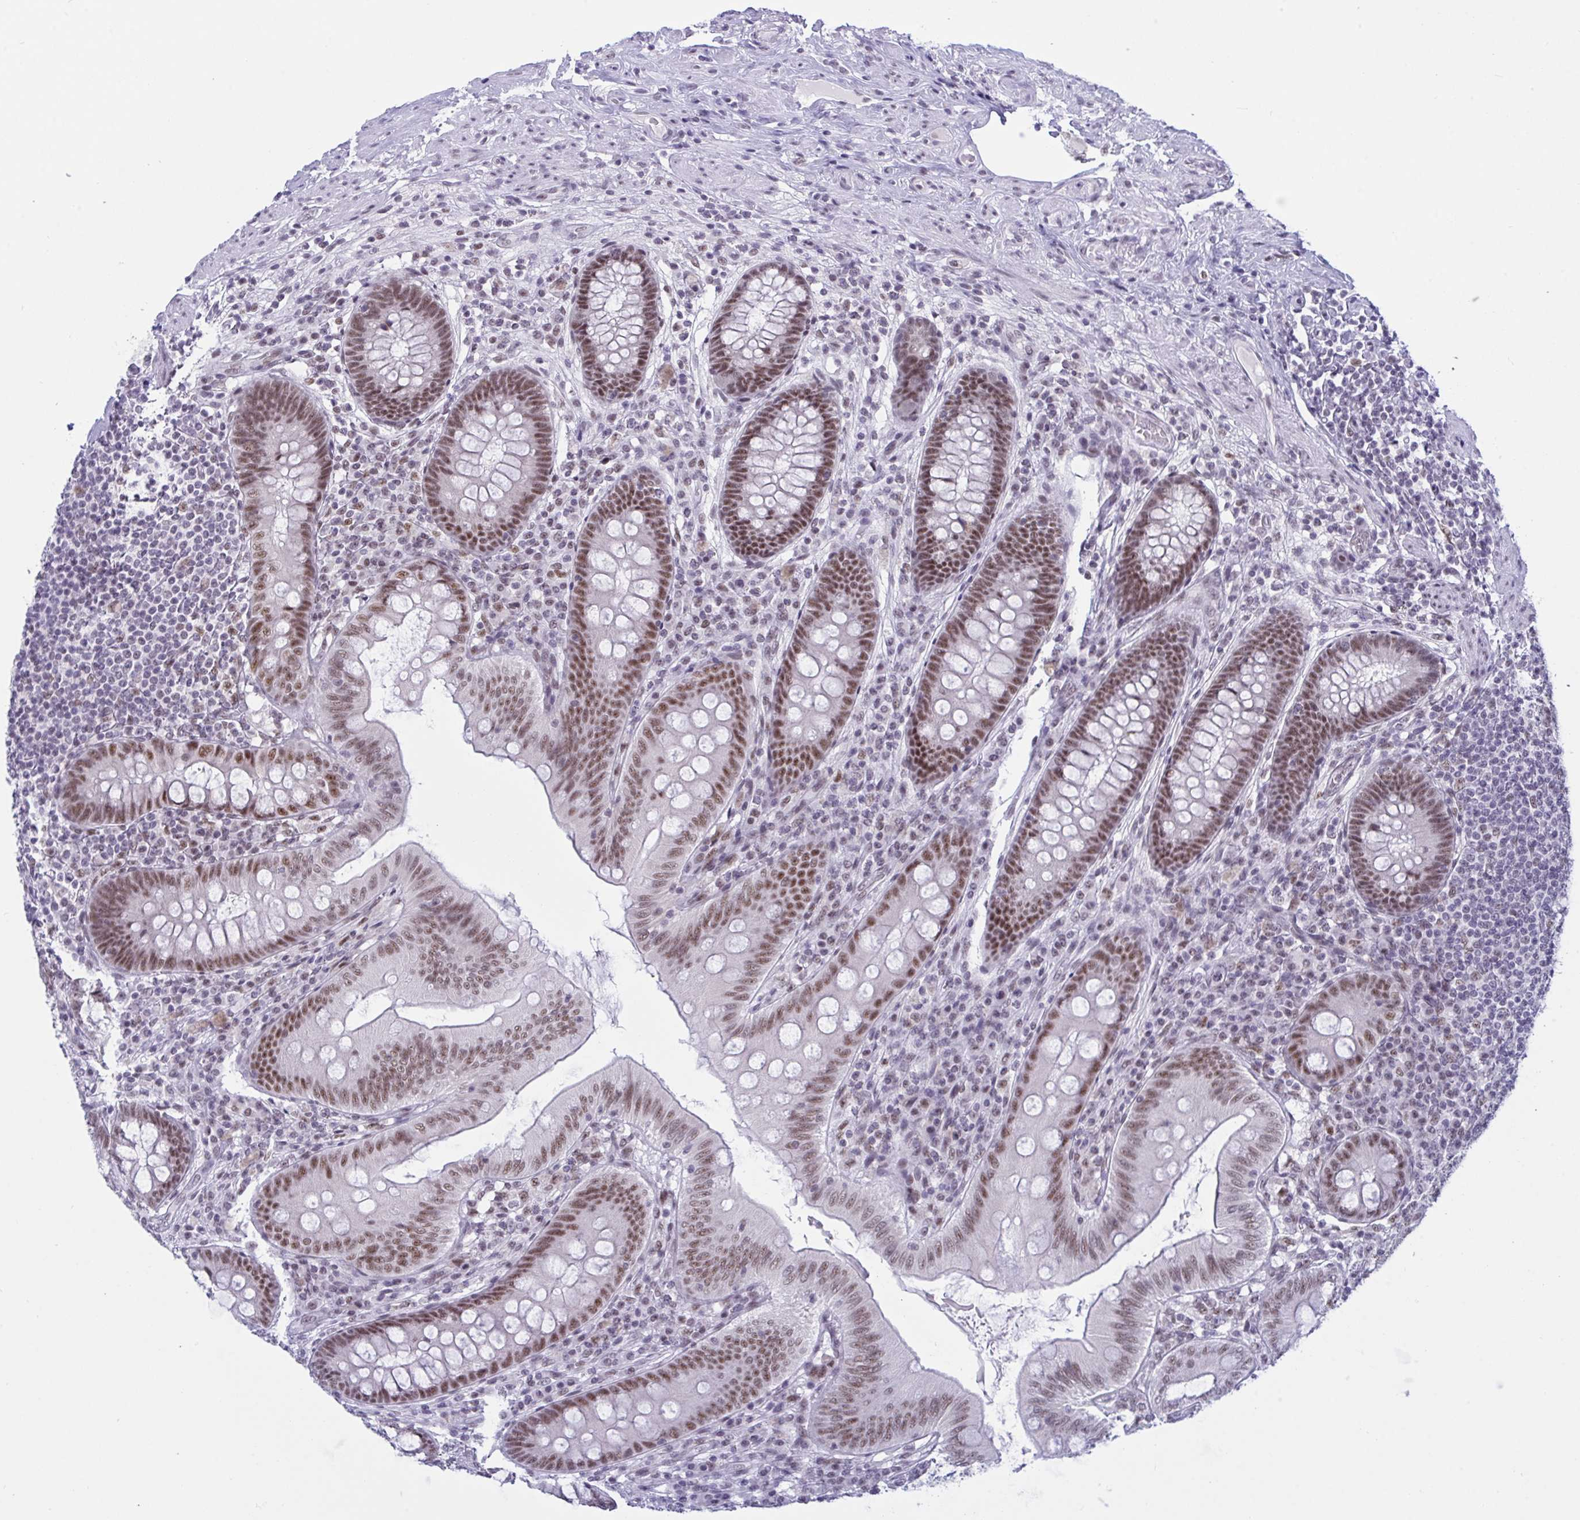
{"staining": {"intensity": "moderate", "quantity": ">75%", "location": "nuclear"}, "tissue": "appendix", "cell_type": "Glandular cells", "image_type": "normal", "snomed": [{"axis": "morphology", "description": "Normal tissue, NOS"}, {"axis": "topography", "description": "Appendix"}], "caption": "Brown immunohistochemical staining in unremarkable human appendix demonstrates moderate nuclear expression in approximately >75% of glandular cells.", "gene": "PPP1R10", "patient": {"sex": "male", "age": 71}}